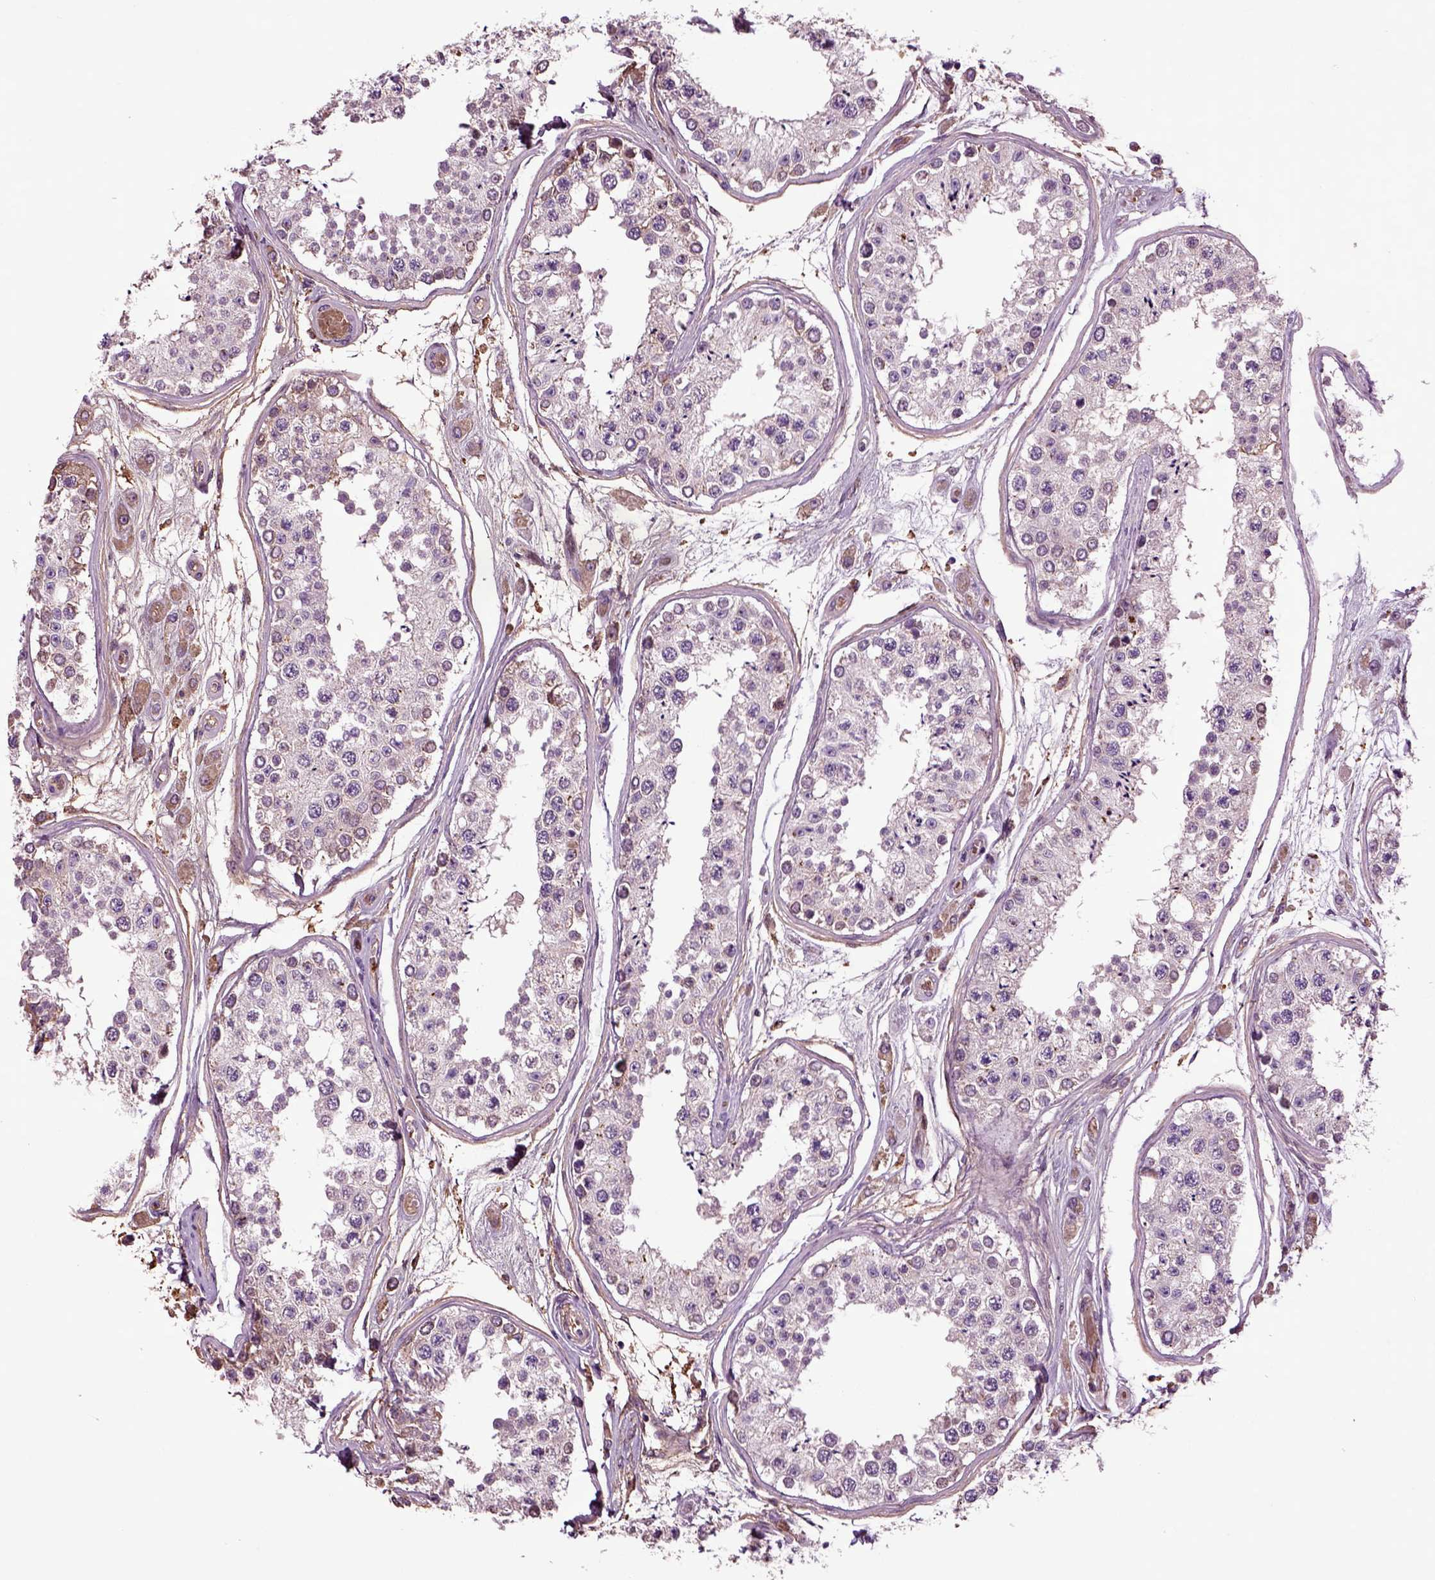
{"staining": {"intensity": "moderate", "quantity": "<25%", "location": "cytoplasmic/membranous"}, "tissue": "testis", "cell_type": "Cells in seminiferous ducts", "image_type": "normal", "snomed": [{"axis": "morphology", "description": "Normal tissue, NOS"}, {"axis": "topography", "description": "Testis"}], "caption": "This photomicrograph displays immunohistochemistry (IHC) staining of unremarkable human testis, with low moderate cytoplasmic/membranous positivity in approximately <25% of cells in seminiferous ducts.", "gene": "SPON1", "patient": {"sex": "male", "age": 25}}